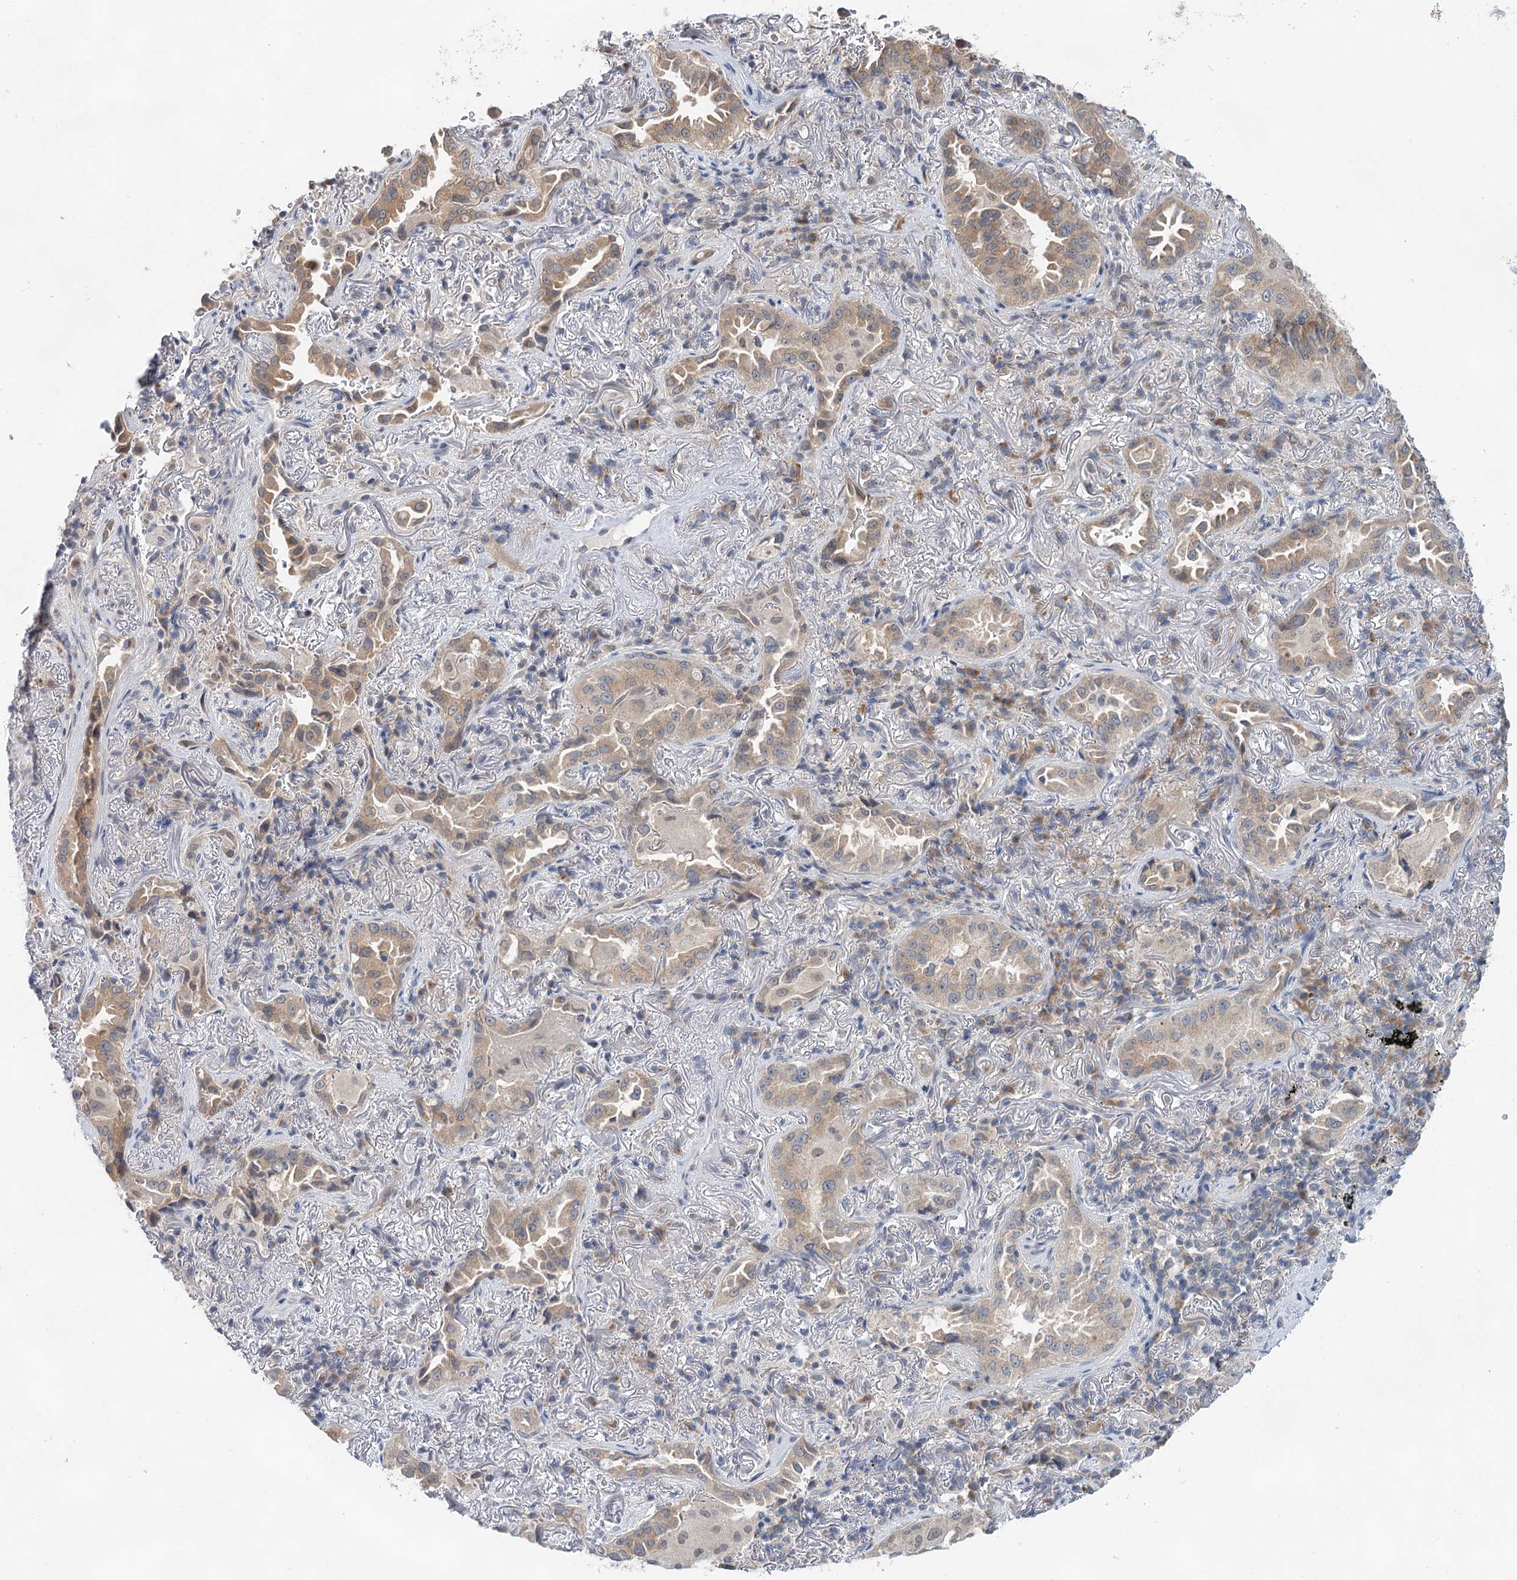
{"staining": {"intensity": "moderate", "quantity": "25%-75%", "location": "cytoplasmic/membranous"}, "tissue": "lung cancer", "cell_type": "Tumor cells", "image_type": "cancer", "snomed": [{"axis": "morphology", "description": "Adenocarcinoma, NOS"}, {"axis": "topography", "description": "Lung"}], "caption": "The immunohistochemical stain labels moderate cytoplasmic/membranous staining in tumor cells of lung cancer tissue.", "gene": "BLTP1", "patient": {"sex": "female", "age": 69}}